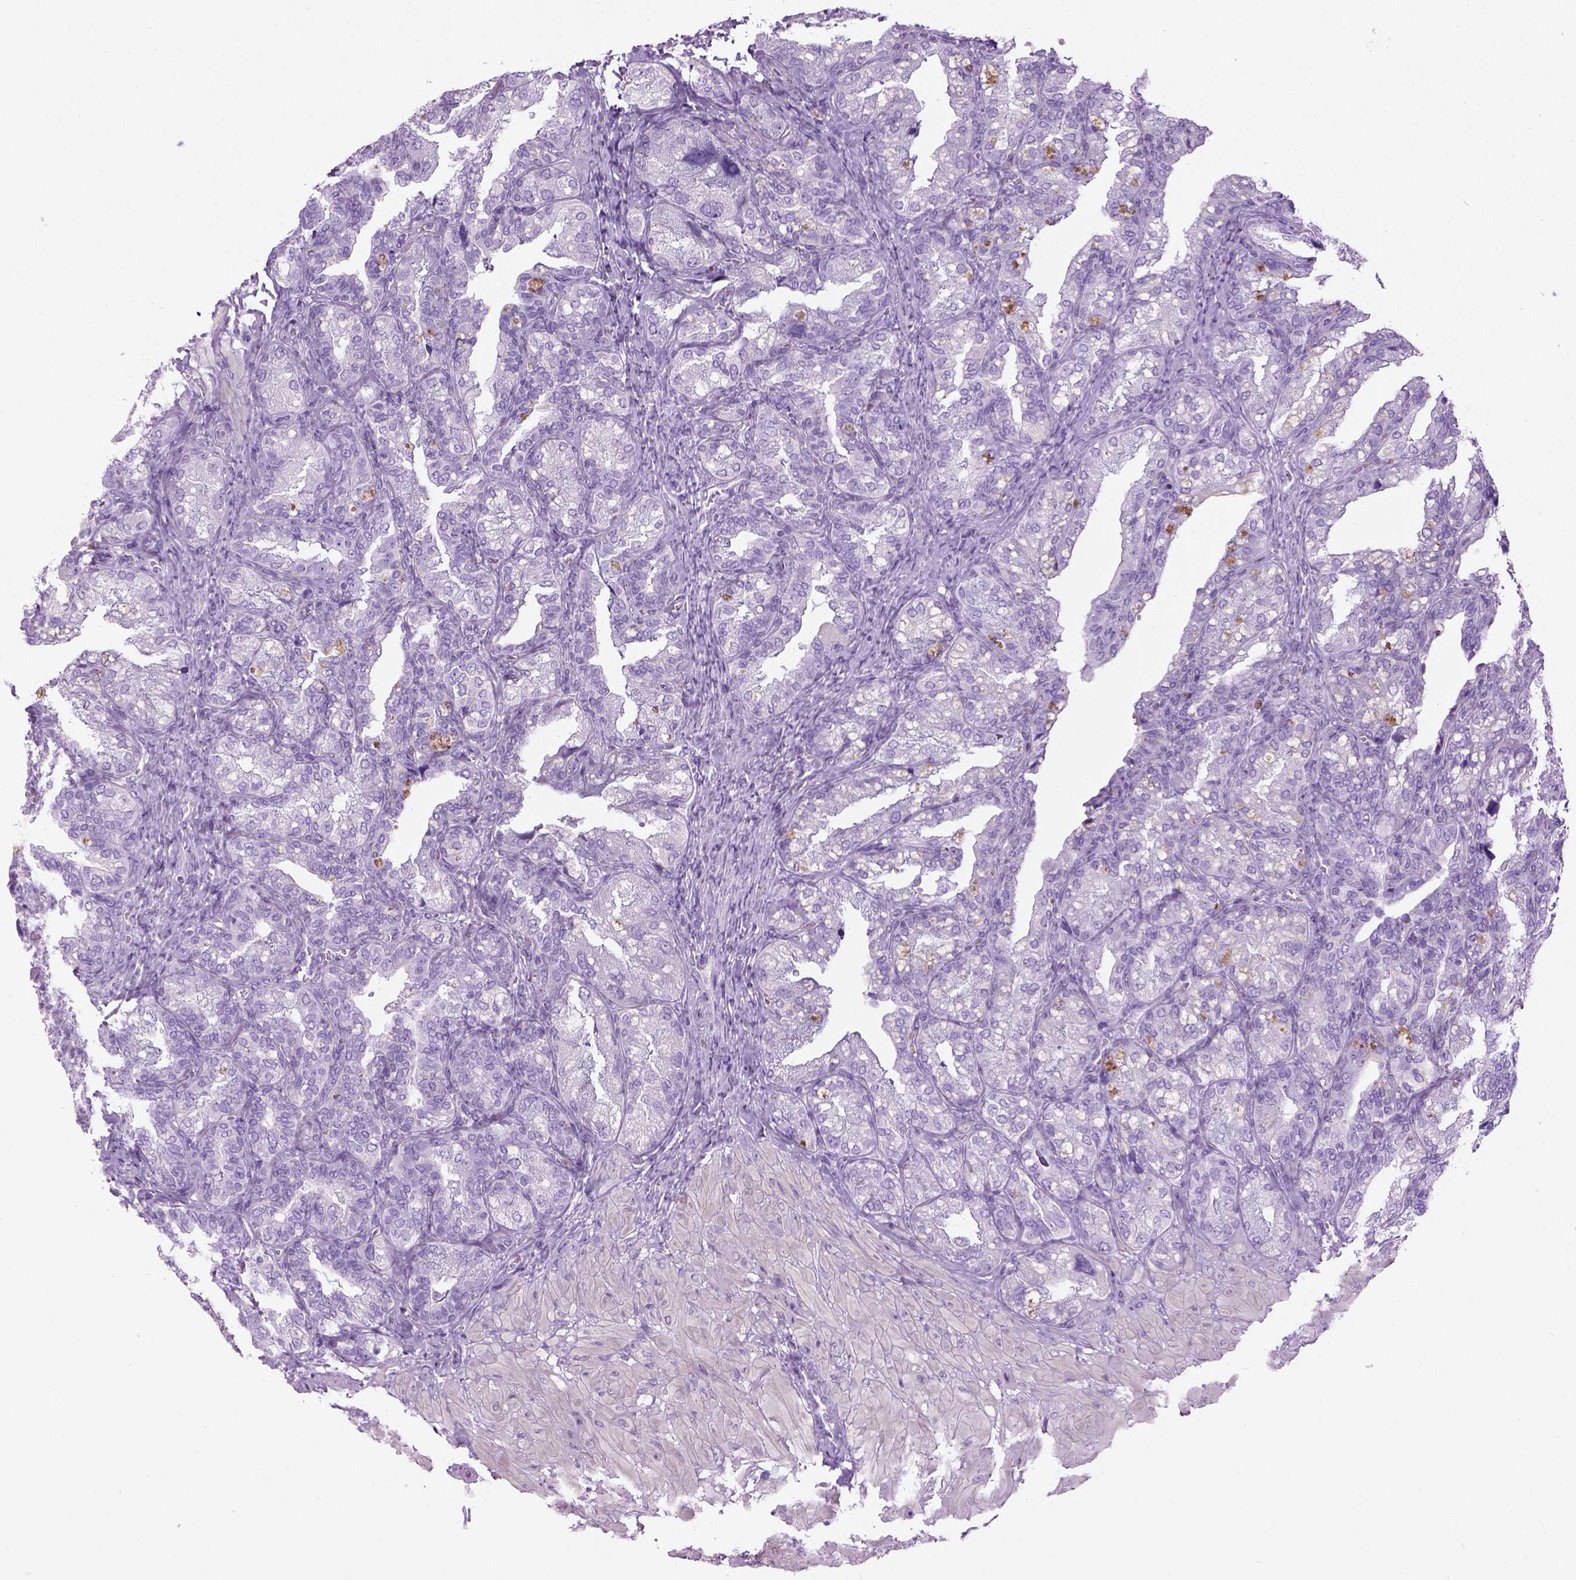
{"staining": {"intensity": "negative", "quantity": "none", "location": "none"}, "tissue": "seminal vesicle", "cell_type": "Glandular cells", "image_type": "normal", "snomed": [{"axis": "morphology", "description": "Normal tissue, NOS"}, {"axis": "topography", "description": "Seminal veicle"}], "caption": "Glandular cells are negative for protein expression in normal human seminal vesicle.", "gene": "GABRB2", "patient": {"sex": "male", "age": 57}}